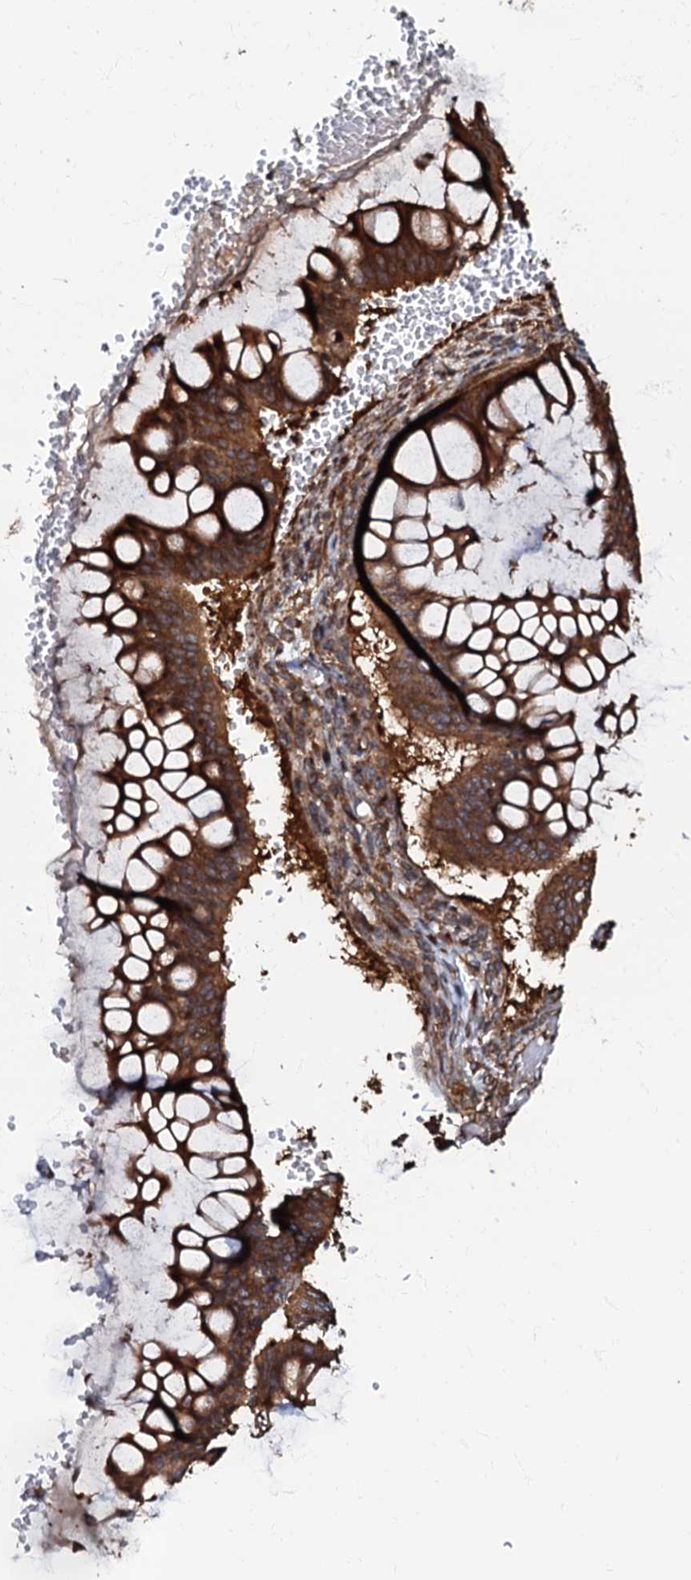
{"staining": {"intensity": "strong", "quantity": ">75%", "location": "cytoplasmic/membranous"}, "tissue": "ovarian cancer", "cell_type": "Tumor cells", "image_type": "cancer", "snomed": [{"axis": "morphology", "description": "Cystadenocarcinoma, mucinous, NOS"}, {"axis": "topography", "description": "Ovary"}], "caption": "Protein staining by IHC exhibits strong cytoplasmic/membranous staining in approximately >75% of tumor cells in ovarian mucinous cystadenocarcinoma. The staining was performed using DAB (3,3'-diaminobenzidine), with brown indicating positive protein expression. Nuclei are stained blue with hematoxylin.", "gene": "OSBP", "patient": {"sex": "female", "age": 73}}